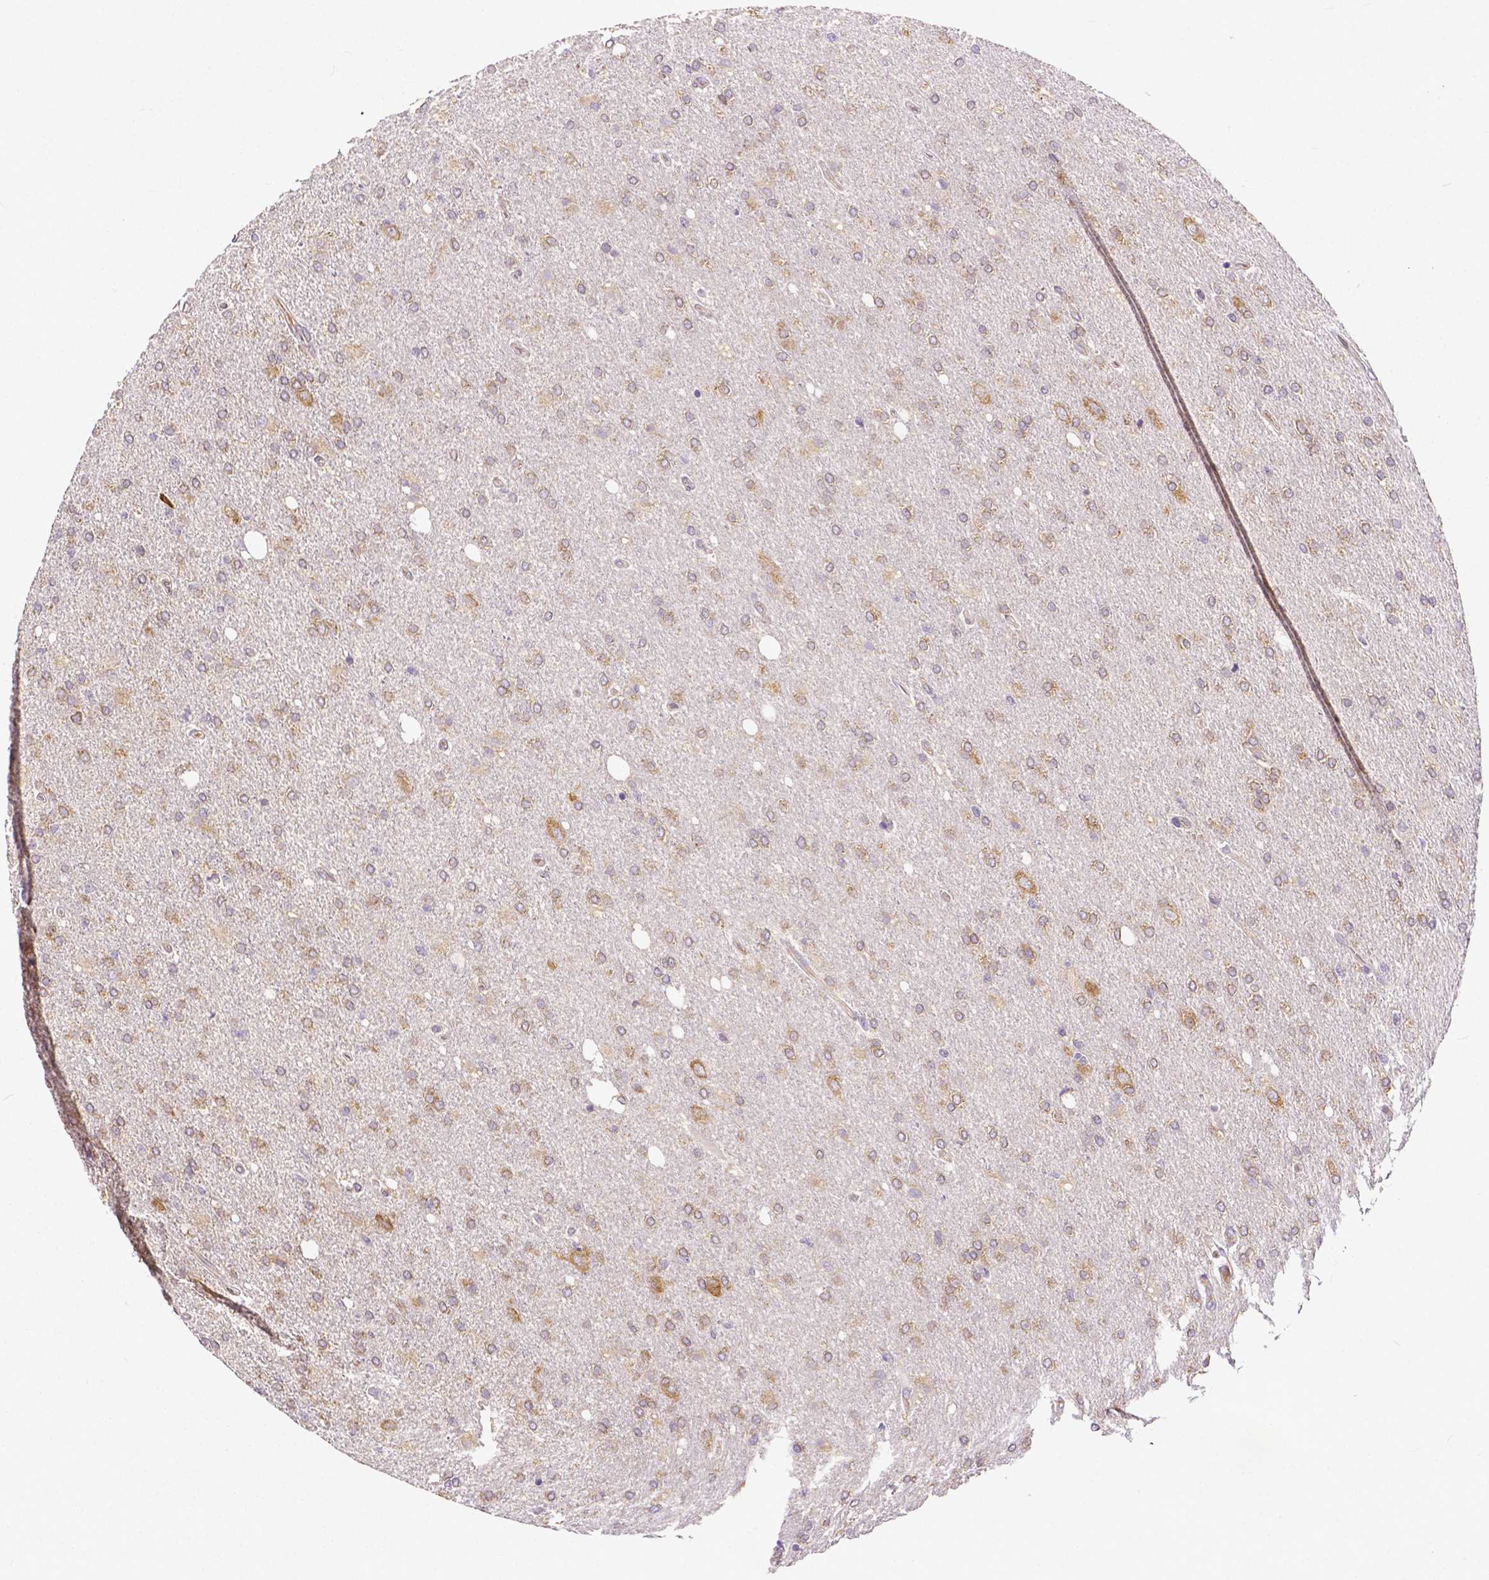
{"staining": {"intensity": "moderate", "quantity": "25%-75%", "location": "cytoplasmic/membranous"}, "tissue": "glioma", "cell_type": "Tumor cells", "image_type": "cancer", "snomed": [{"axis": "morphology", "description": "Glioma, malignant, High grade"}, {"axis": "topography", "description": "Cerebral cortex"}], "caption": "Human malignant glioma (high-grade) stained with a protein marker reveals moderate staining in tumor cells.", "gene": "DICER1", "patient": {"sex": "male", "age": 70}}